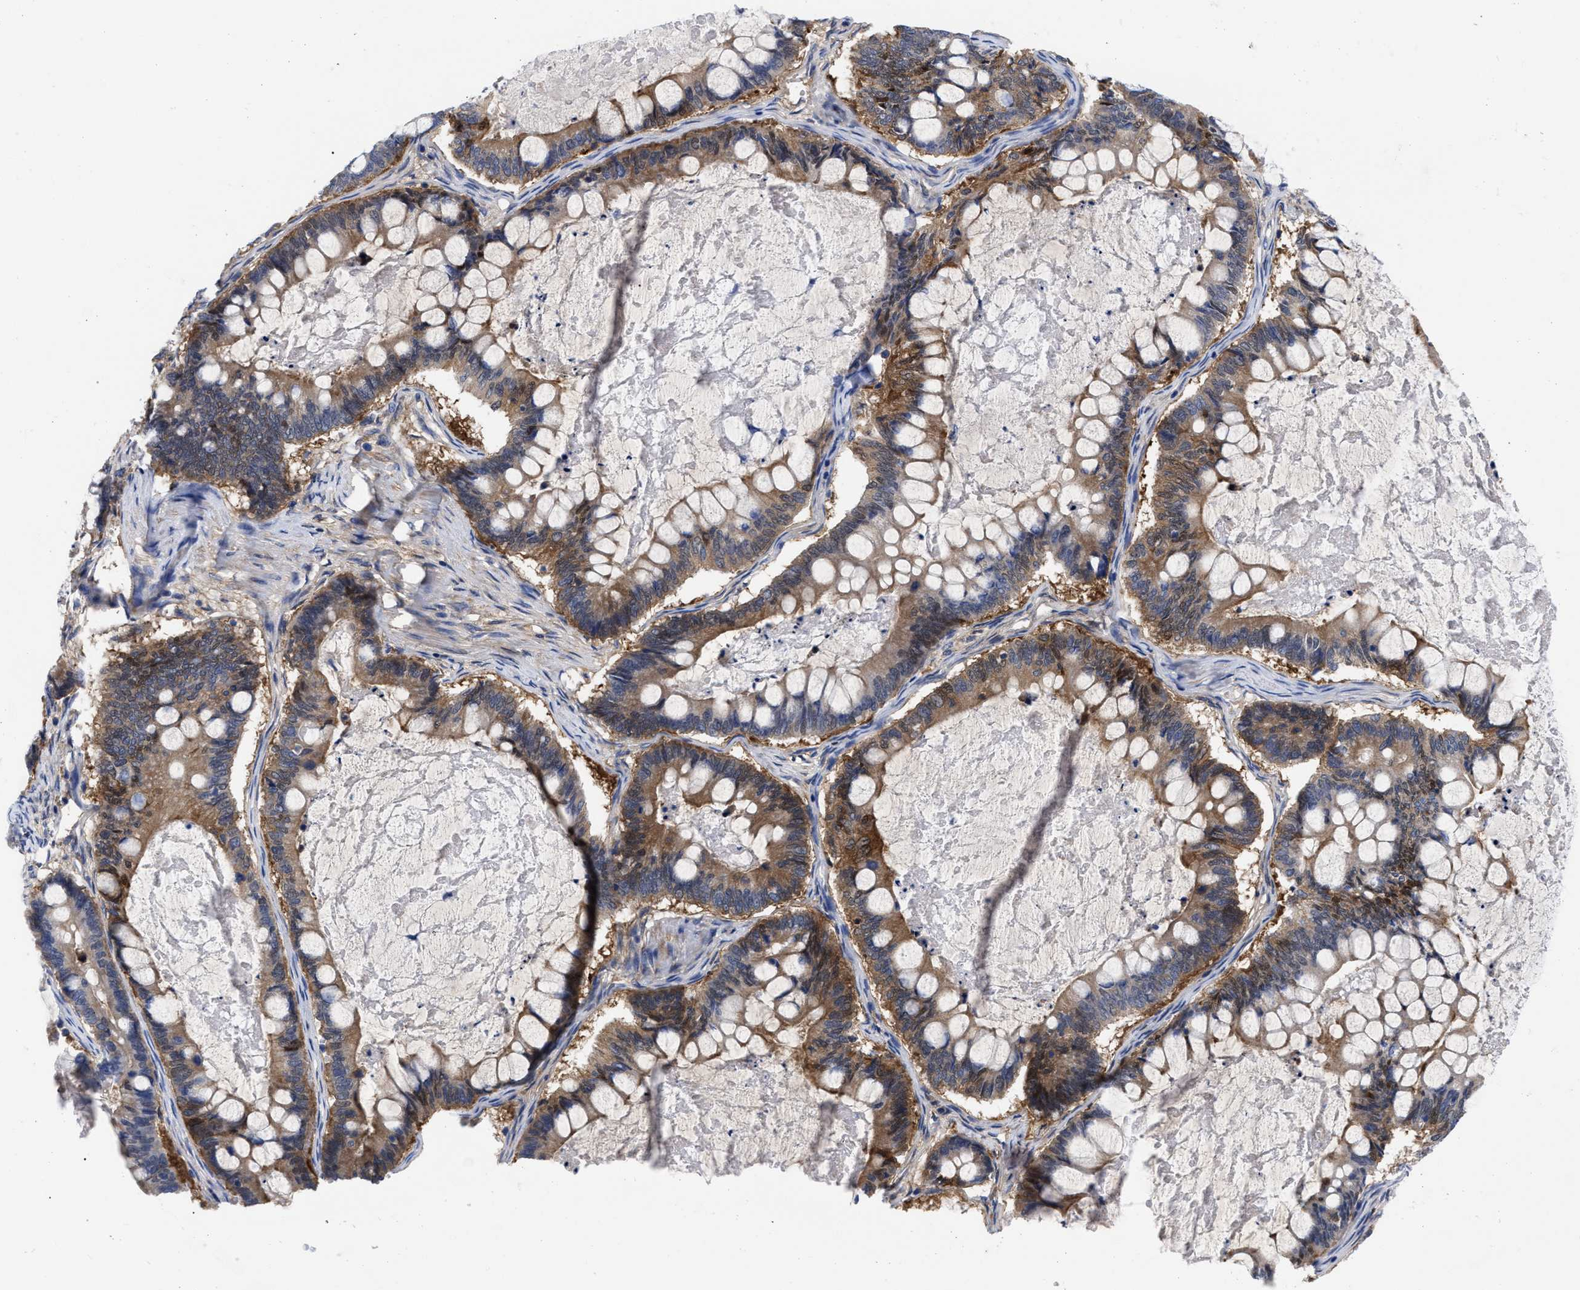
{"staining": {"intensity": "moderate", "quantity": ">75%", "location": "cytoplasmic/membranous"}, "tissue": "ovarian cancer", "cell_type": "Tumor cells", "image_type": "cancer", "snomed": [{"axis": "morphology", "description": "Cystadenocarcinoma, mucinous, NOS"}, {"axis": "topography", "description": "Ovary"}], "caption": "IHC histopathology image of neoplastic tissue: ovarian mucinous cystadenocarcinoma stained using immunohistochemistry exhibits medium levels of moderate protein expression localized specifically in the cytoplasmic/membranous of tumor cells, appearing as a cytoplasmic/membranous brown color.", "gene": "RBKS", "patient": {"sex": "female", "age": 61}}